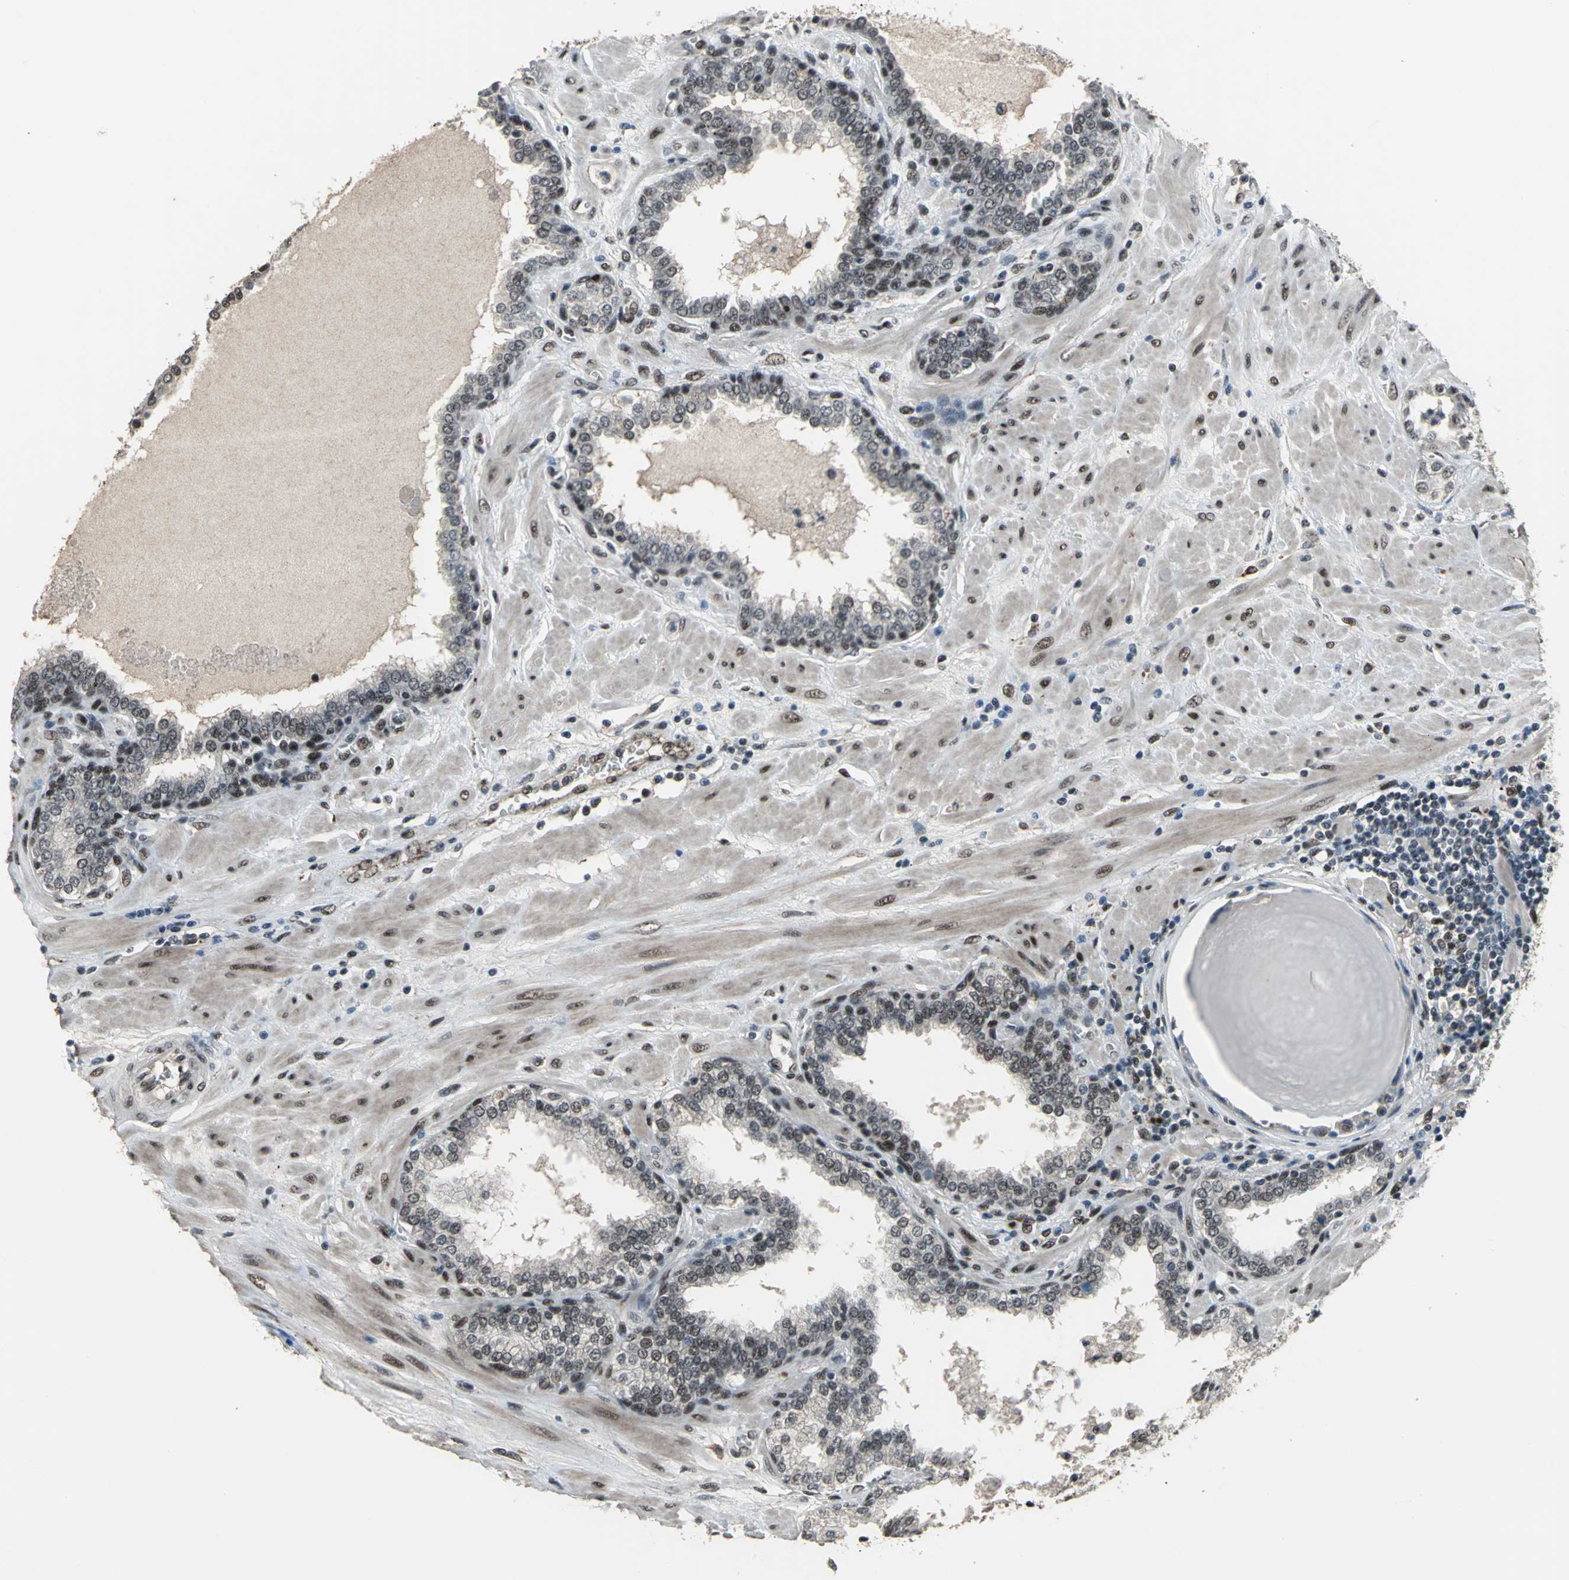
{"staining": {"intensity": "moderate", "quantity": "25%-75%", "location": "nuclear"}, "tissue": "prostate", "cell_type": "Glandular cells", "image_type": "normal", "snomed": [{"axis": "morphology", "description": "Normal tissue, NOS"}, {"axis": "topography", "description": "Prostate"}], "caption": "Protein analysis of unremarkable prostate shows moderate nuclear expression in approximately 25%-75% of glandular cells. The staining was performed using DAB, with brown indicating positive protein expression. Nuclei are stained blue with hematoxylin.", "gene": "ELF2", "patient": {"sex": "male", "age": 51}}